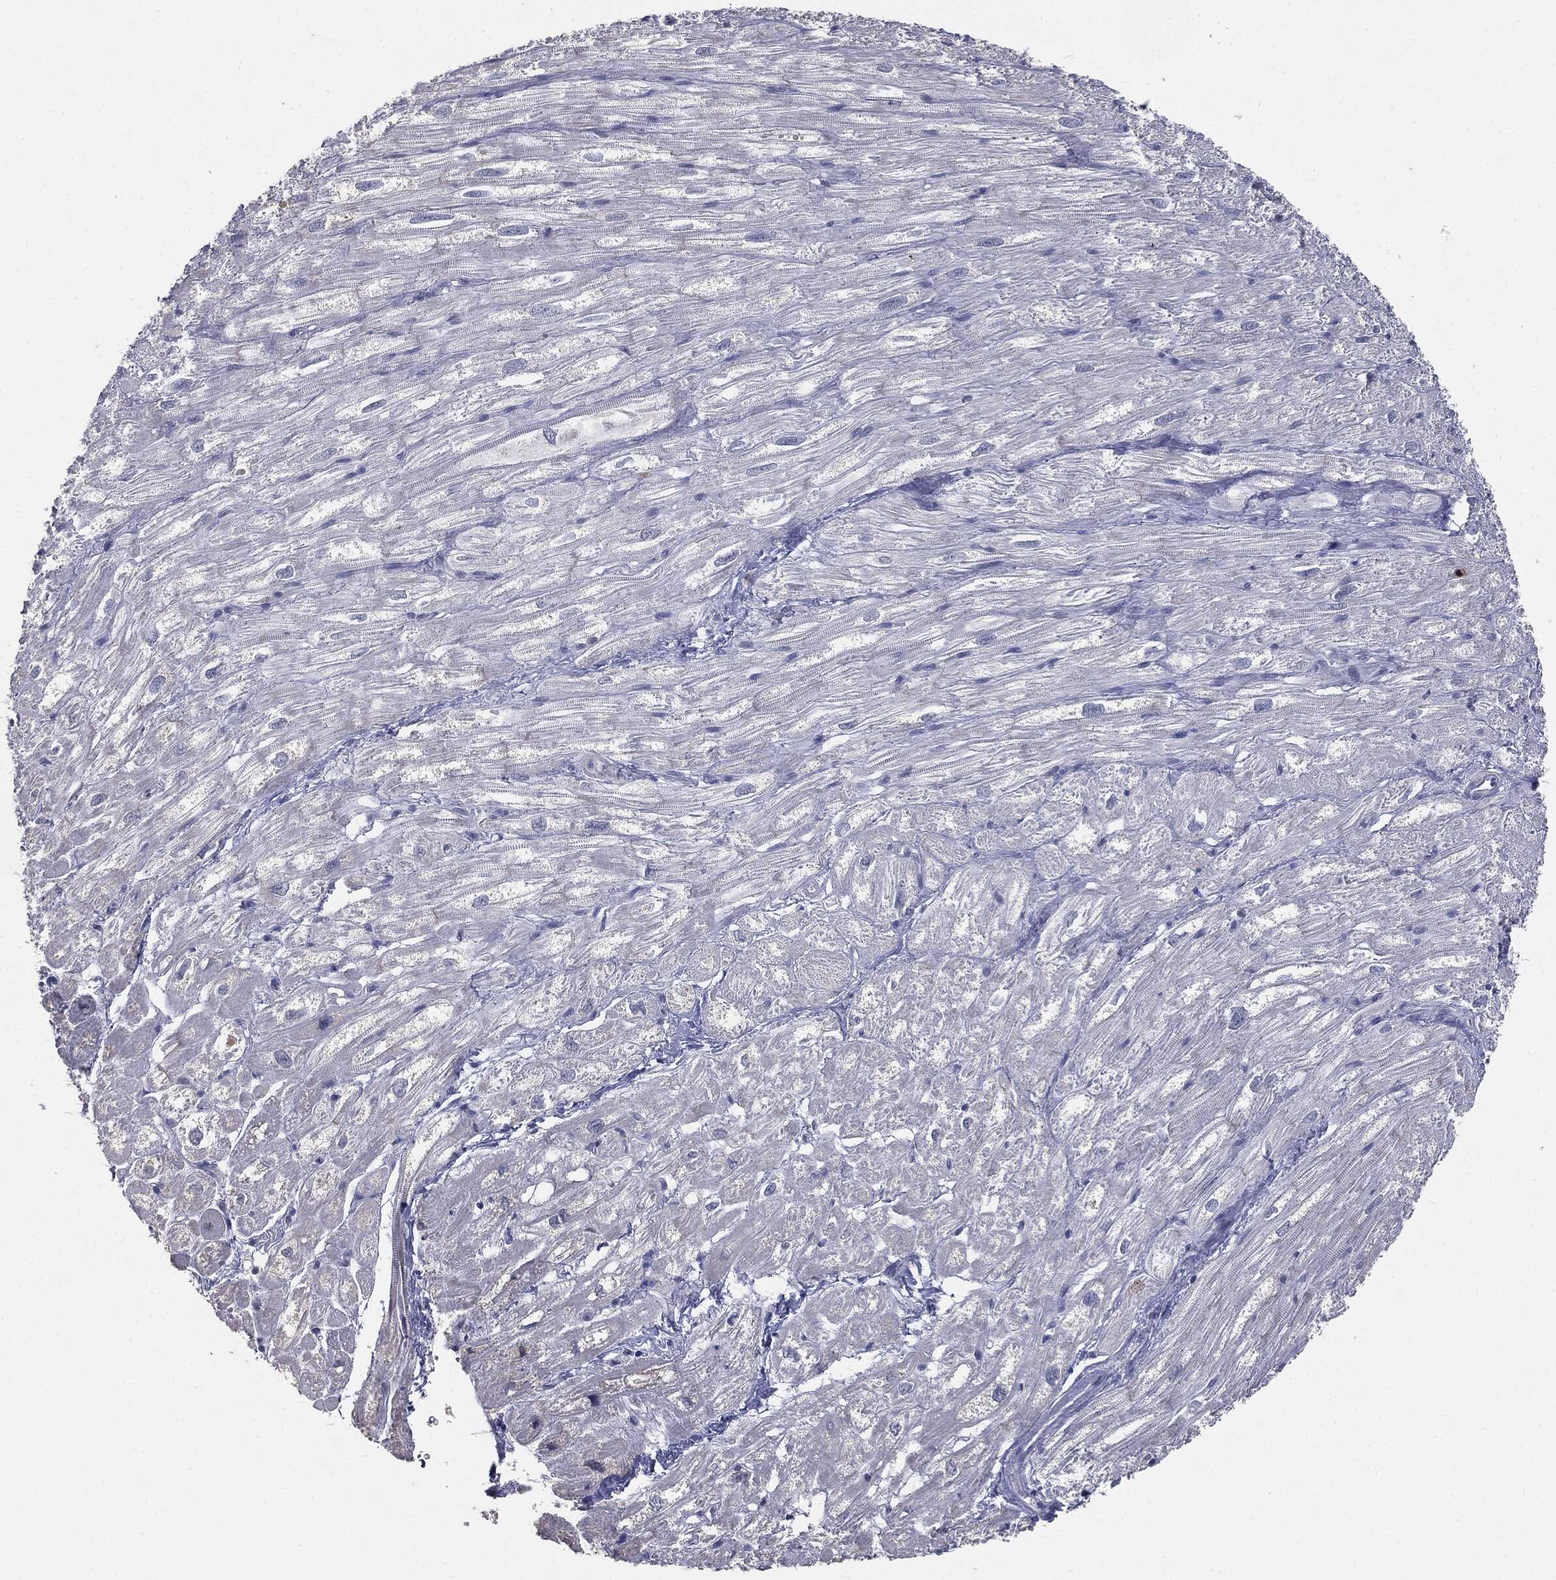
{"staining": {"intensity": "negative", "quantity": "none", "location": "none"}, "tissue": "heart muscle", "cell_type": "Cardiomyocytes", "image_type": "normal", "snomed": [{"axis": "morphology", "description": "Normal tissue, NOS"}, {"axis": "topography", "description": "Heart"}], "caption": "Immunohistochemical staining of normal heart muscle displays no significant staining in cardiomyocytes.", "gene": "SLC2A2", "patient": {"sex": "male", "age": 62}}